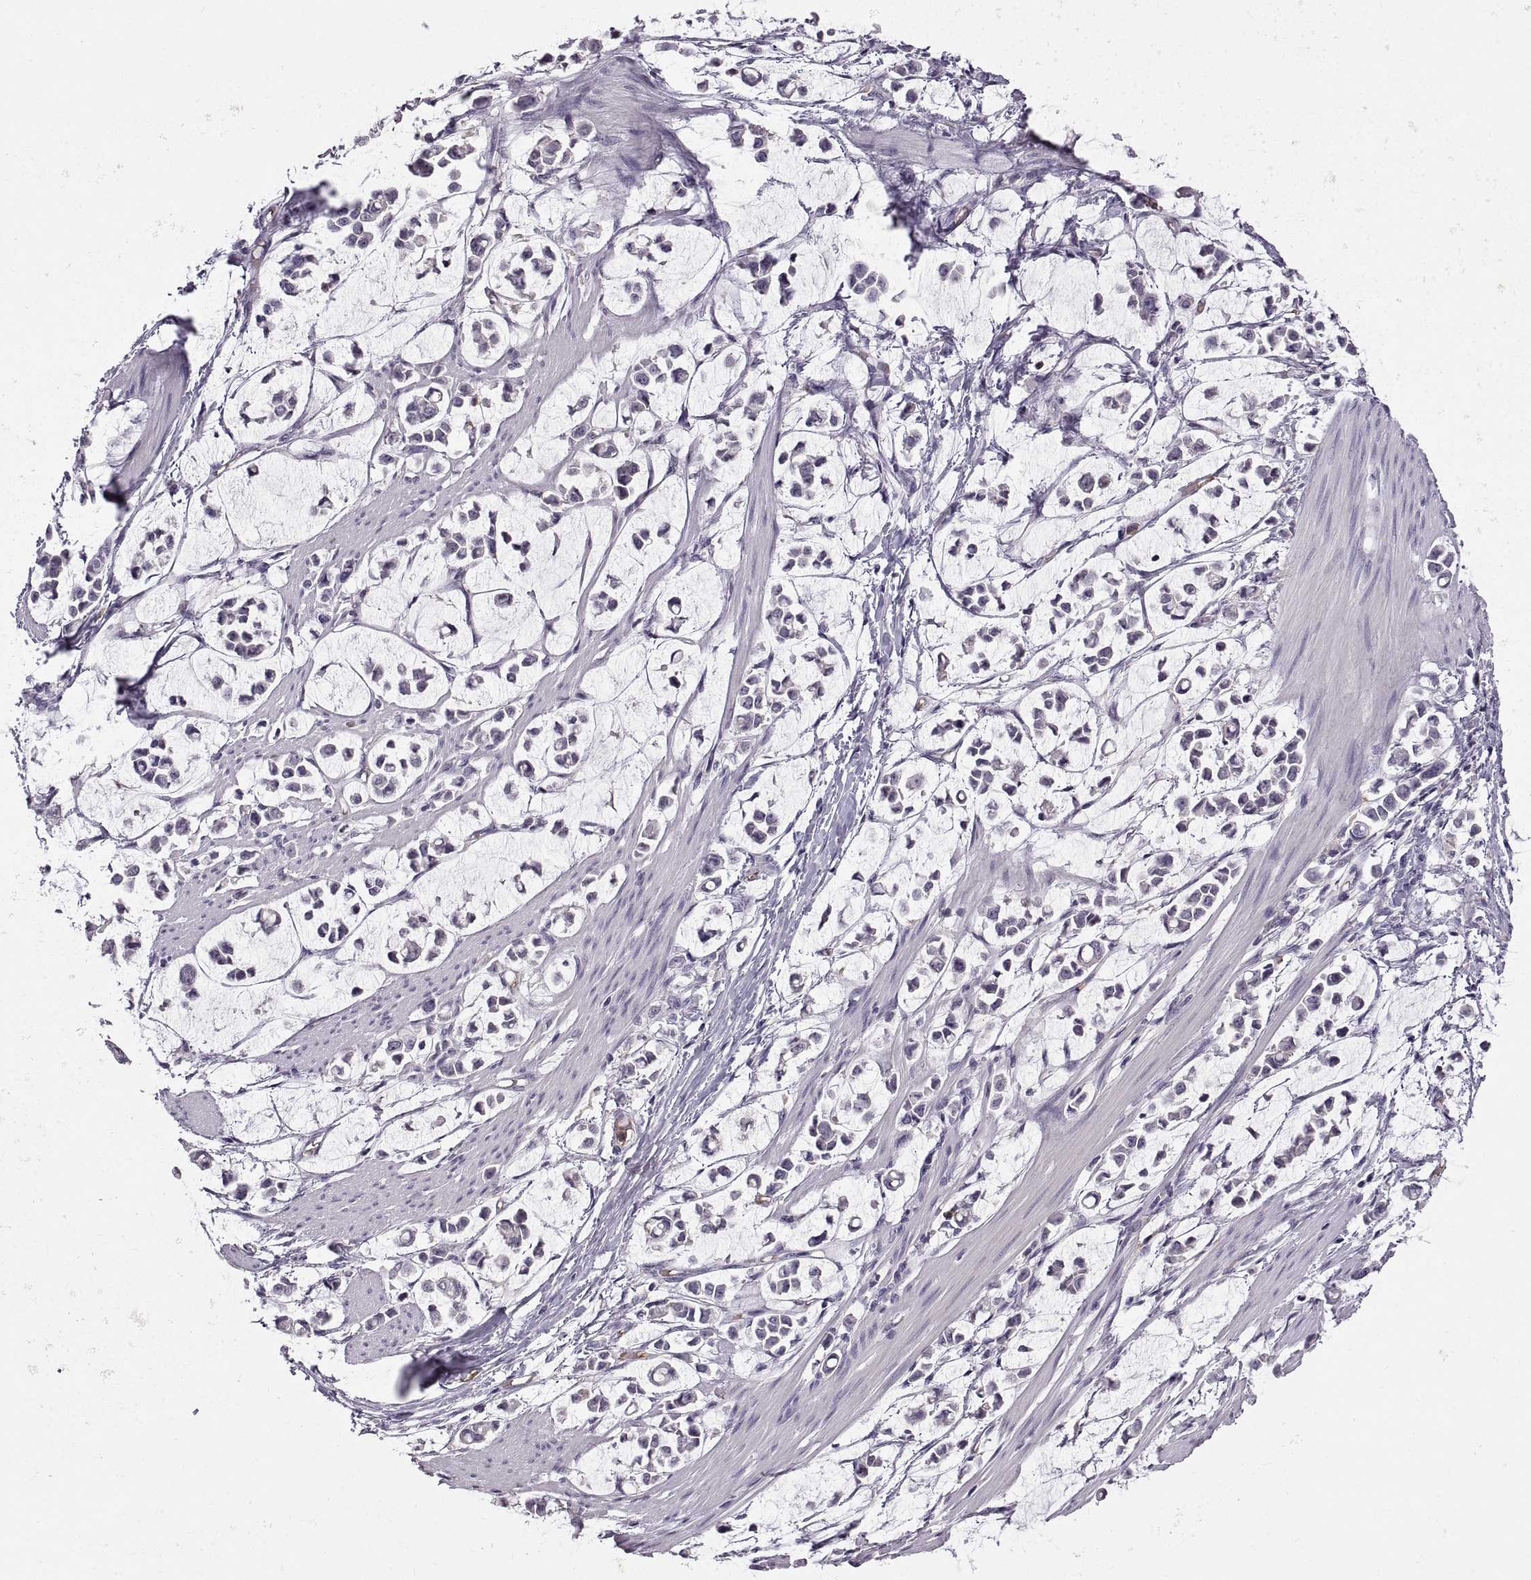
{"staining": {"intensity": "negative", "quantity": "none", "location": "none"}, "tissue": "stomach cancer", "cell_type": "Tumor cells", "image_type": "cancer", "snomed": [{"axis": "morphology", "description": "Adenocarcinoma, NOS"}, {"axis": "topography", "description": "Stomach"}], "caption": "The histopathology image demonstrates no significant staining in tumor cells of stomach adenocarcinoma.", "gene": "MEIOC", "patient": {"sex": "male", "age": 82}}